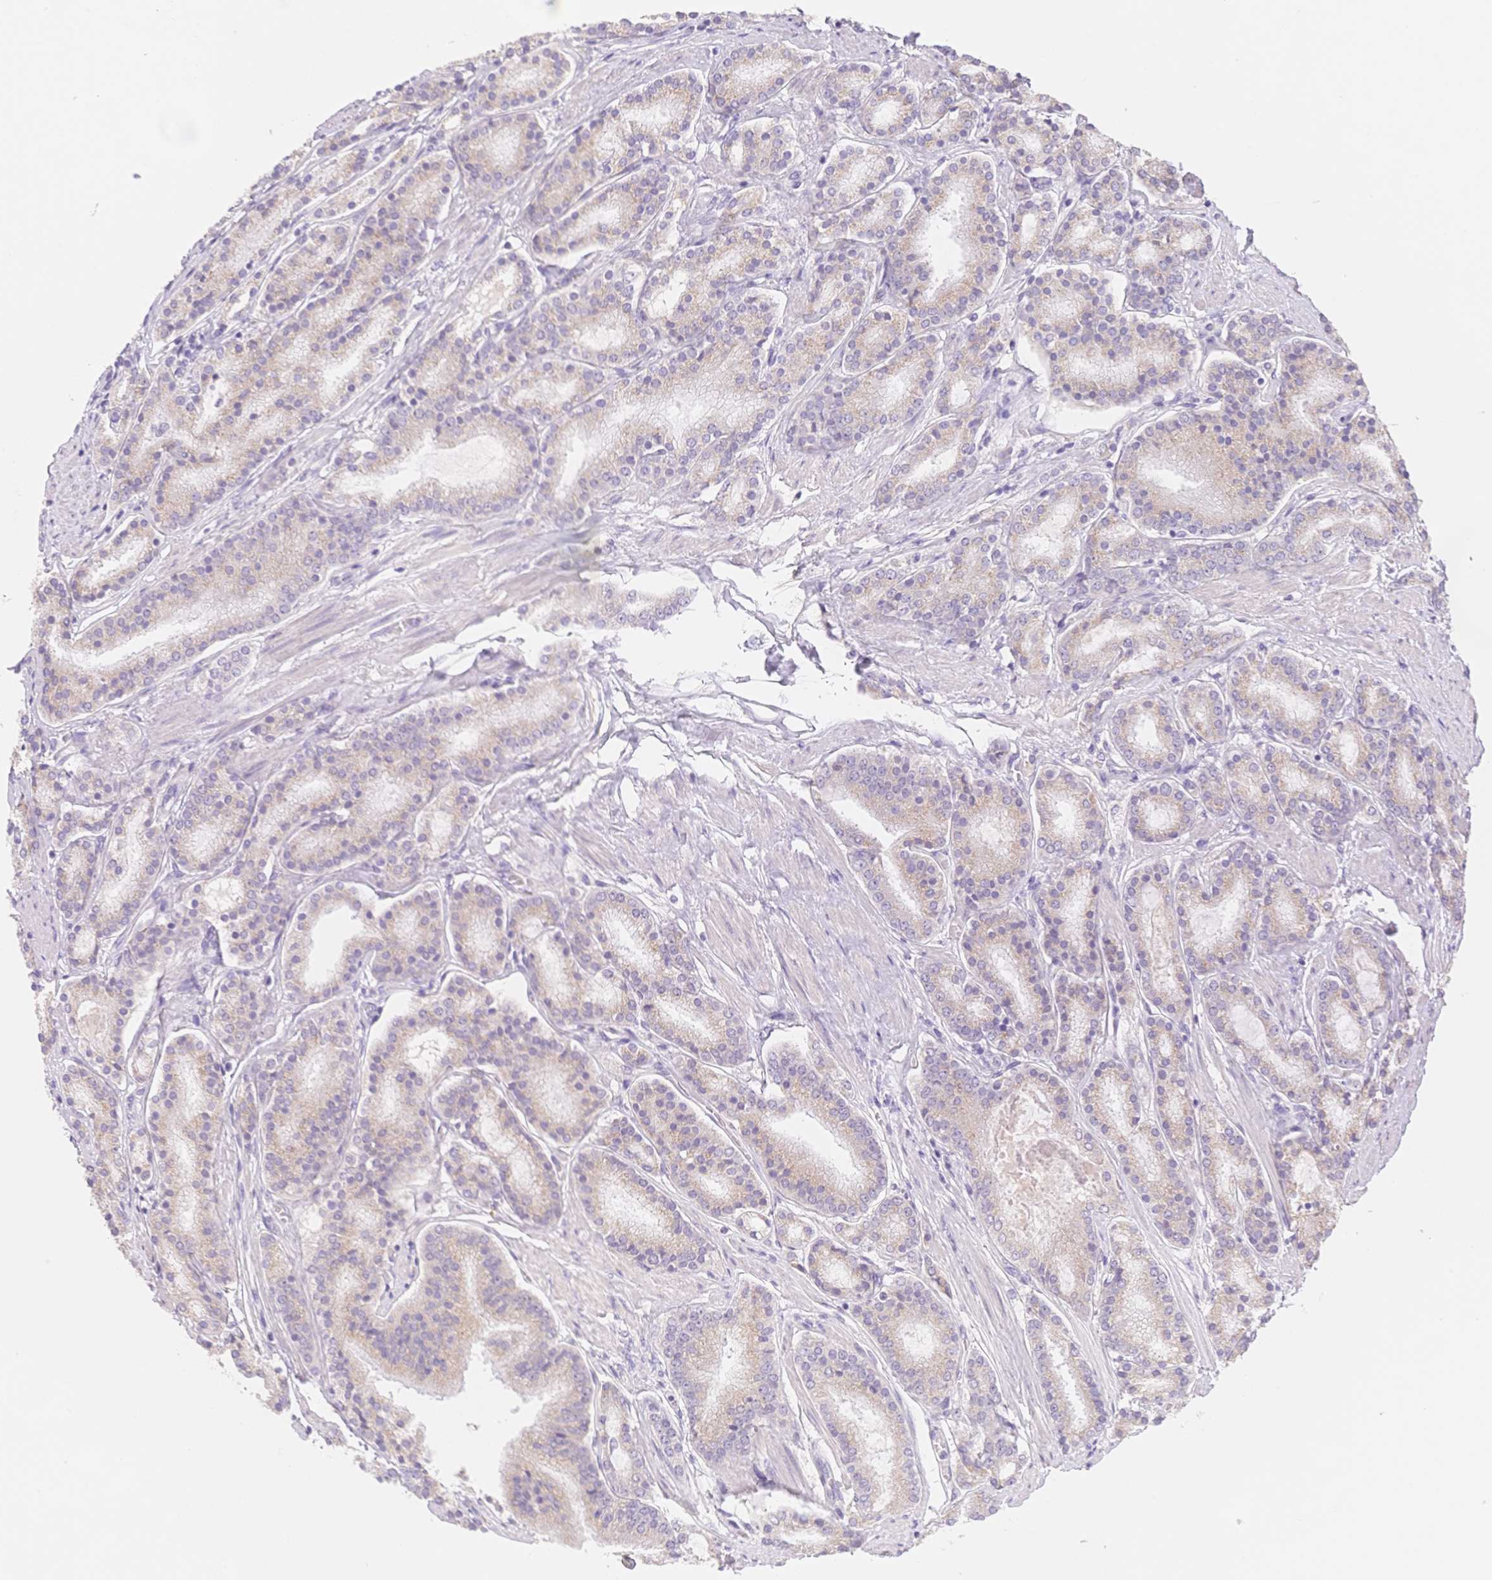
{"staining": {"intensity": "weak", "quantity": "25%-75%", "location": "cytoplasmic/membranous"}, "tissue": "prostate cancer", "cell_type": "Tumor cells", "image_type": "cancer", "snomed": [{"axis": "morphology", "description": "Adenocarcinoma, High grade"}, {"axis": "topography", "description": "Prostate"}], "caption": "Prostate cancer stained for a protein (brown) shows weak cytoplasmic/membranous positive staining in approximately 25%-75% of tumor cells.", "gene": "SUV39H2", "patient": {"sex": "male", "age": 63}}